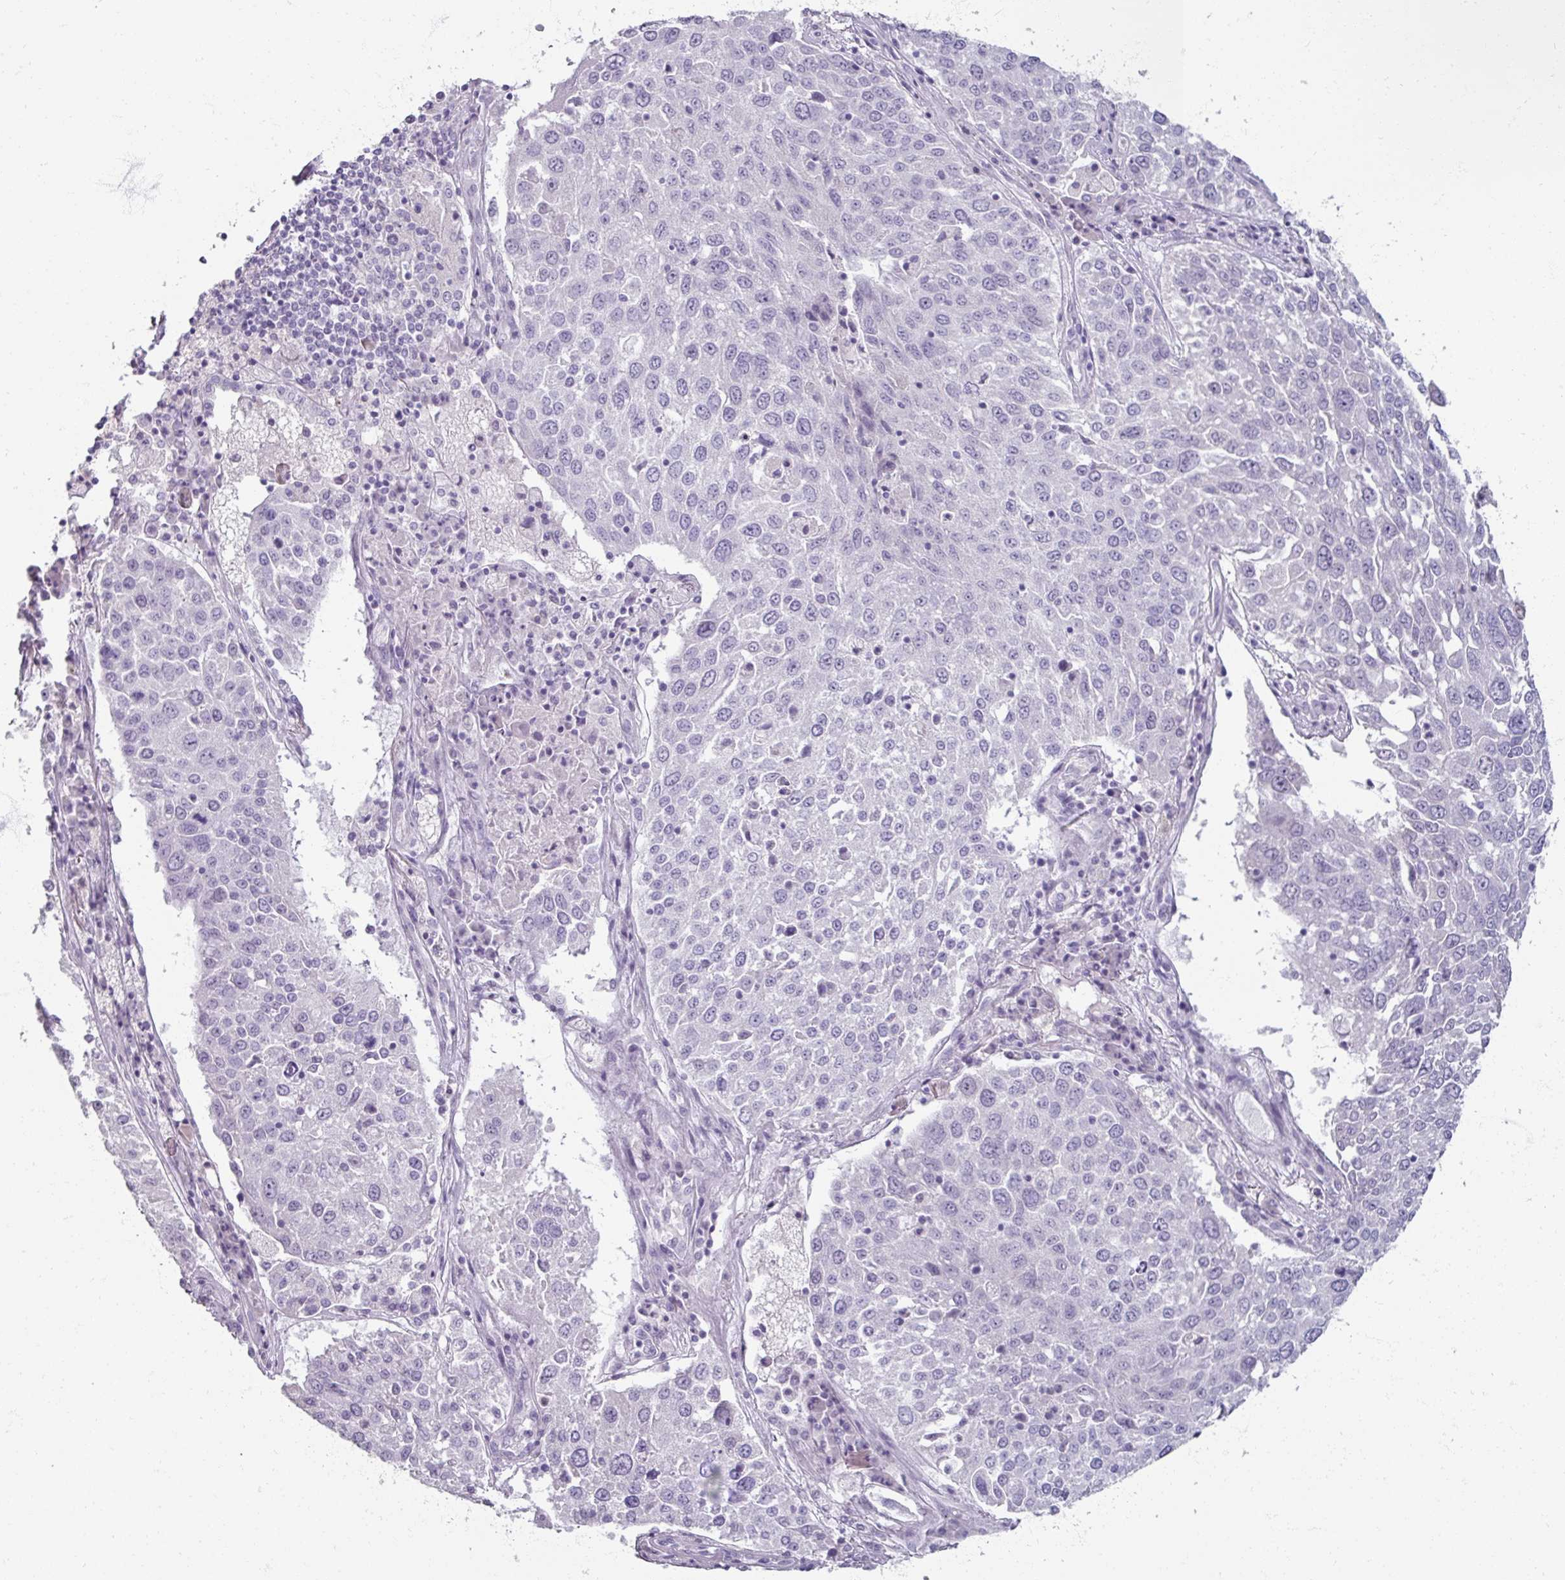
{"staining": {"intensity": "negative", "quantity": "none", "location": "none"}, "tissue": "lung cancer", "cell_type": "Tumor cells", "image_type": "cancer", "snomed": [{"axis": "morphology", "description": "Squamous cell carcinoma, NOS"}, {"axis": "topography", "description": "Lung"}], "caption": "An image of lung cancer stained for a protein reveals no brown staining in tumor cells. (Stains: DAB (3,3'-diaminobenzidine) immunohistochemistry with hematoxylin counter stain, Microscopy: brightfield microscopy at high magnification).", "gene": "TG", "patient": {"sex": "male", "age": 65}}